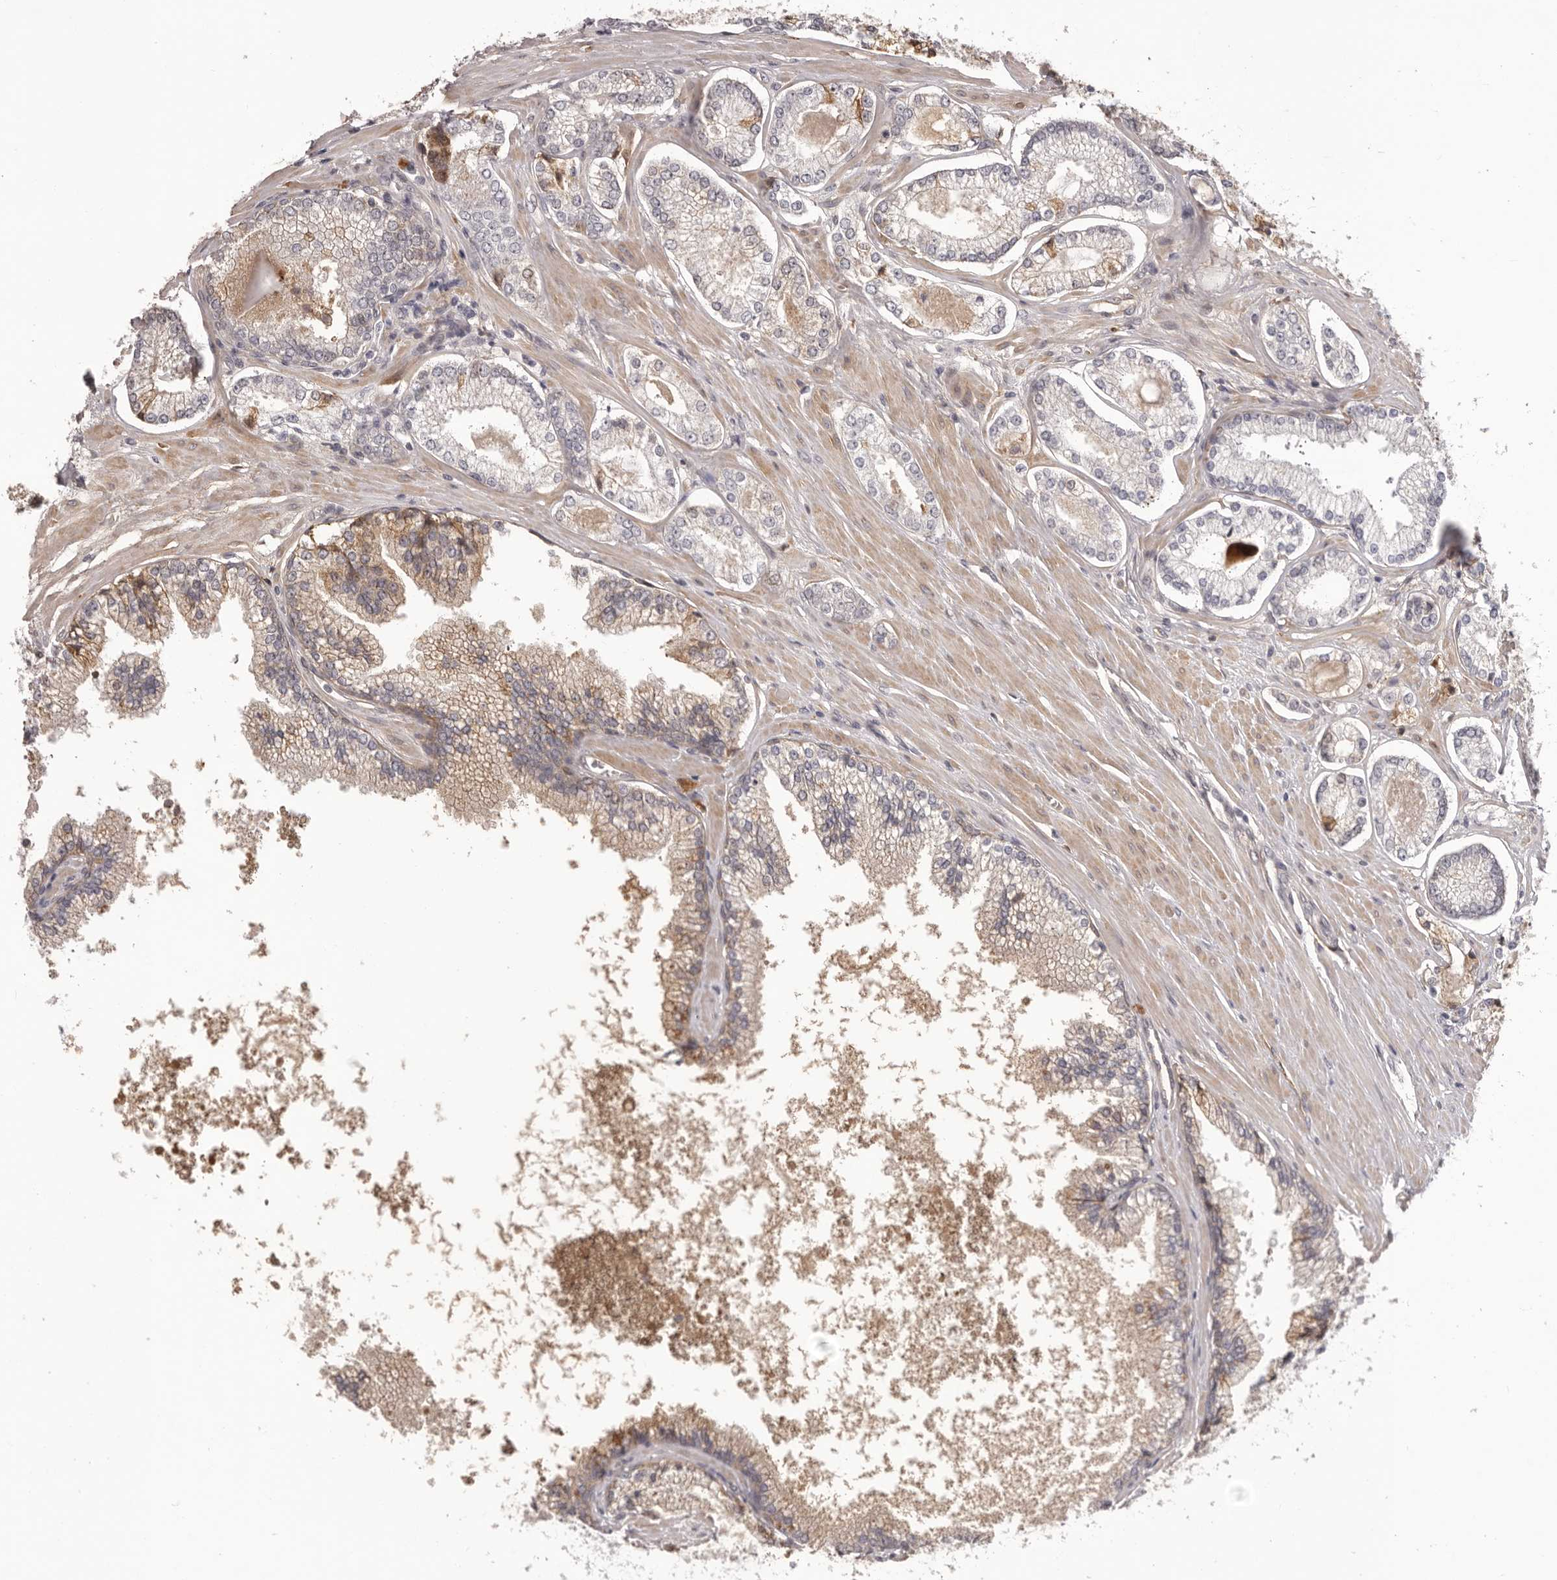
{"staining": {"intensity": "weak", "quantity": "25%-75%", "location": "cytoplasmic/membranous"}, "tissue": "prostate cancer", "cell_type": "Tumor cells", "image_type": "cancer", "snomed": [{"axis": "morphology", "description": "Adenocarcinoma, High grade"}, {"axis": "topography", "description": "Prostate"}], "caption": "A brown stain shows weak cytoplasmic/membranous positivity of a protein in human prostate cancer tumor cells. (Brightfield microscopy of DAB IHC at high magnification).", "gene": "OTUD3", "patient": {"sex": "male", "age": 73}}